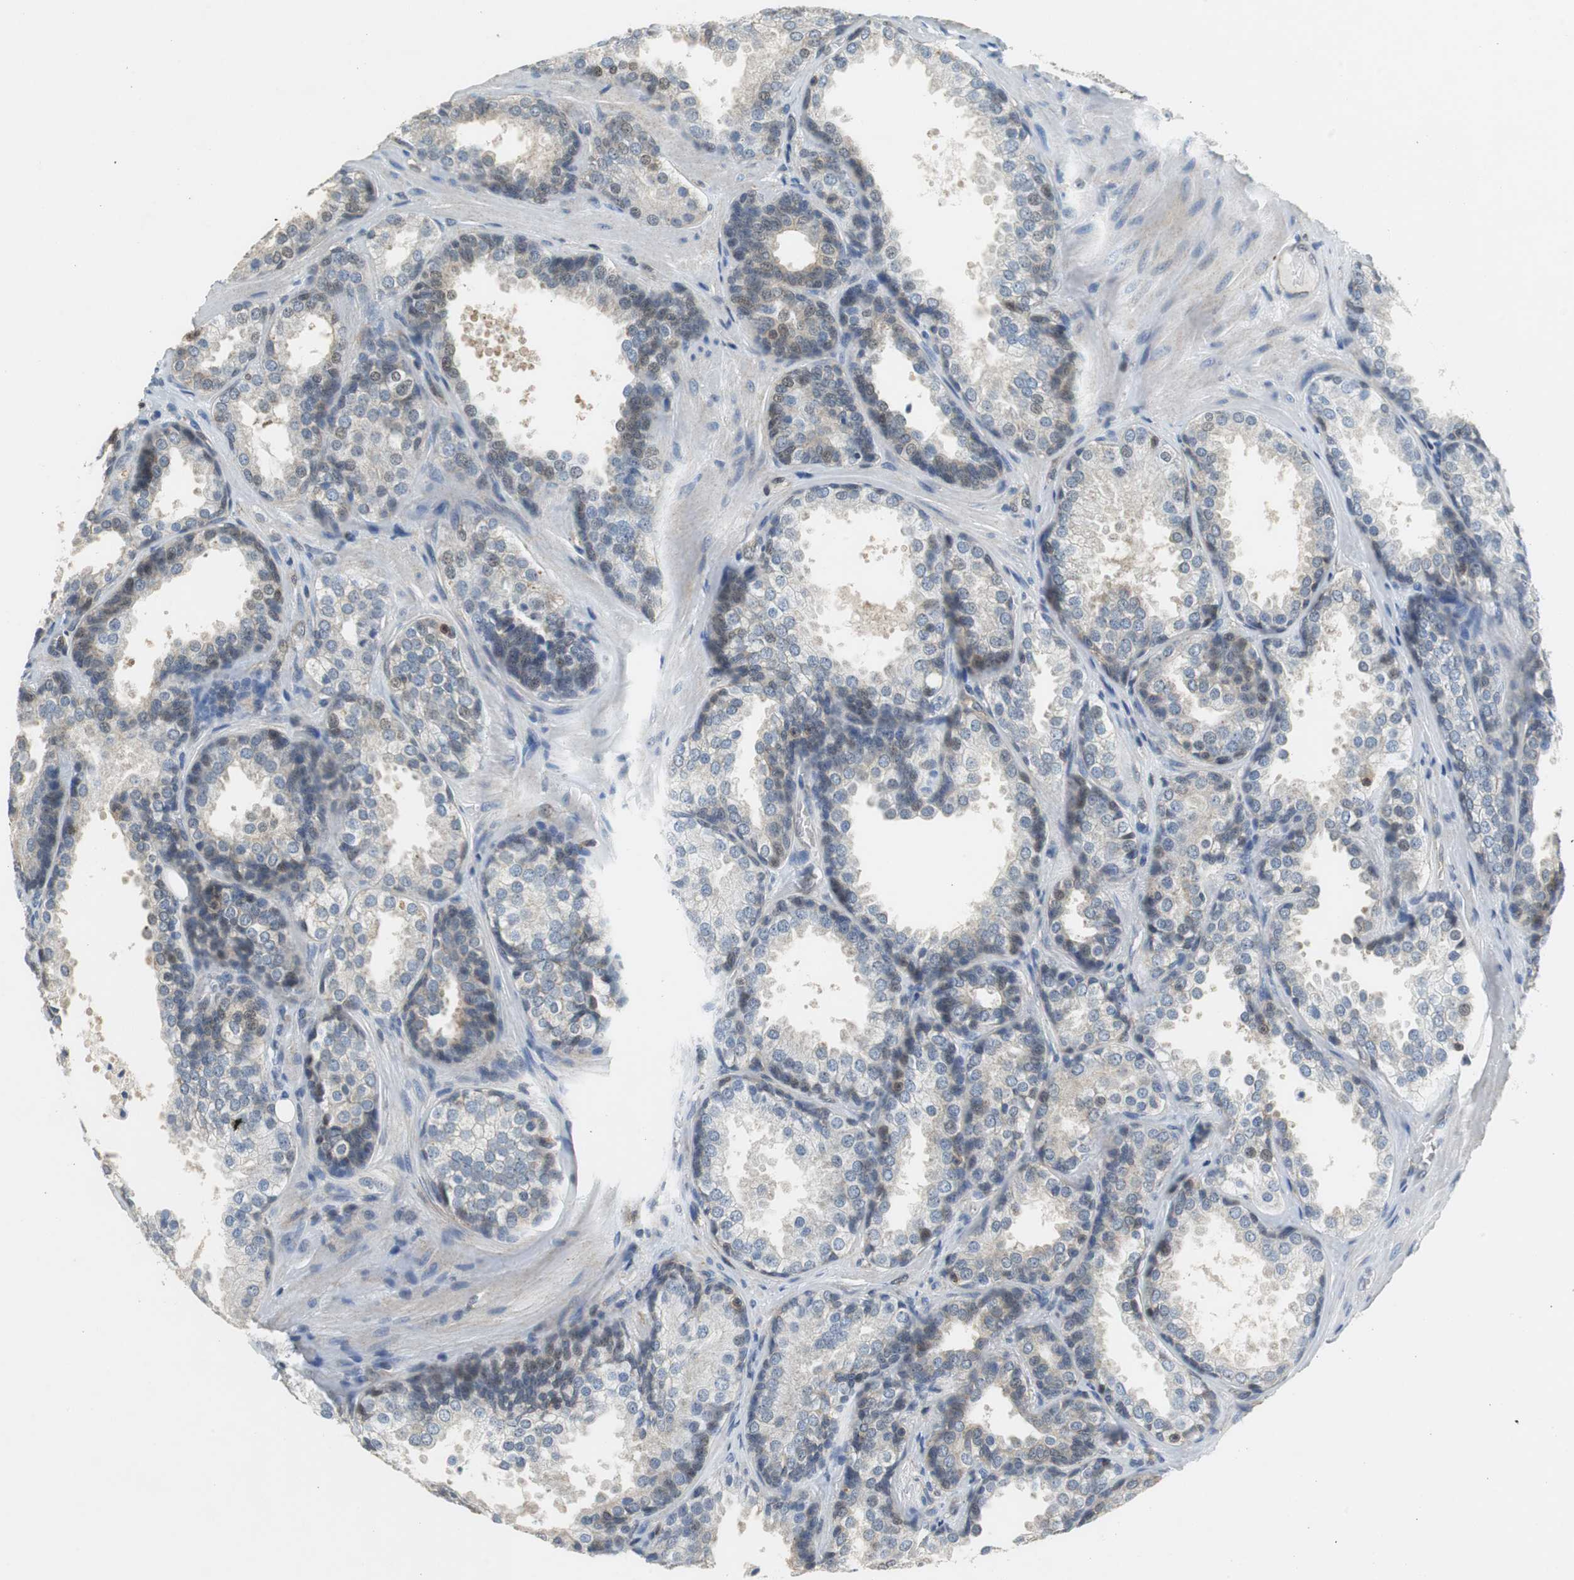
{"staining": {"intensity": "negative", "quantity": "none", "location": "none"}, "tissue": "prostate cancer", "cell_type": "Tumor cells", "image_type": "cancer", "snomed": [{"axis": "morphology", "description": "Adenocarcinoma, High grade"}, {"axis": "topography", "description": "Prostate"}], "caption": "Protein analysis of prostate cancer displays no significant expression in tumor cells. (Immunohistochemistry (ihc), brightfield microscopy, high magnification).", "gene": "GSDMD", "patient": {"sex": "male", "age": 70}}